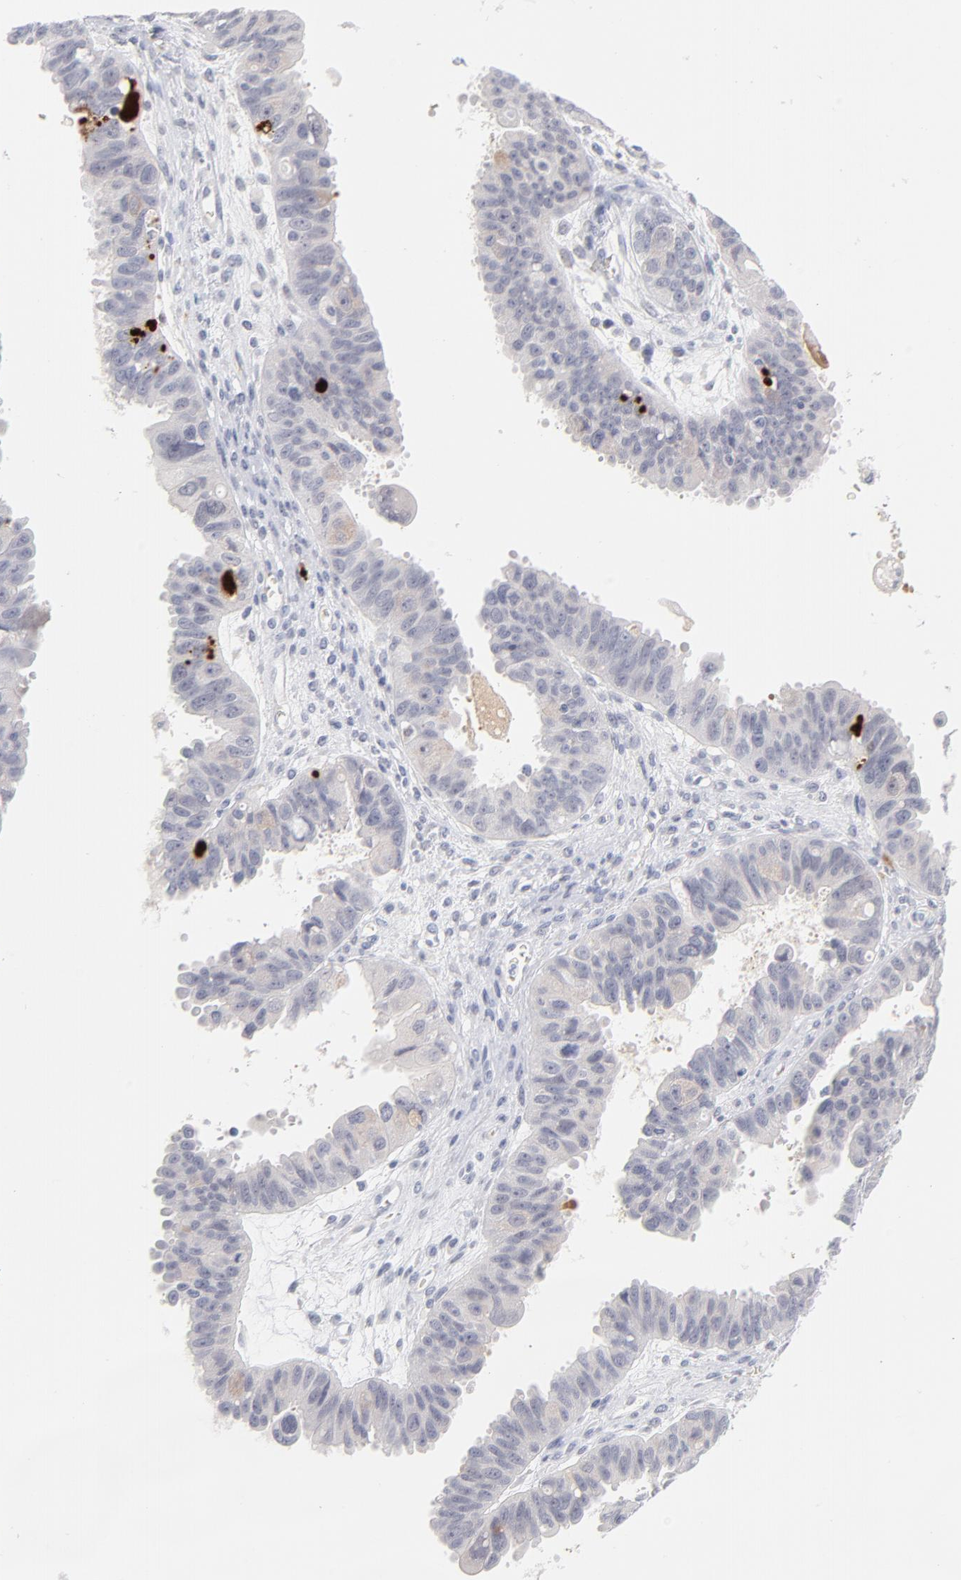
{"staining": {"intensity": "weak", "quantity": "<25%", "location": "cytoplasmic/membranous"}, "tissue": "ovarian cancer", "cell_type": "Tumor cells", "image_type": "cancer", "snomed": [{"axis": "morphology", "description": "Carcinoma, endometroid"}, {"axis": "topography", "description": "Ovary"}], "caption": "Protein analysis of ovarian endometroid carcinoma displays no significant staining in tumor cells. The staining was performed using DAB to visualize the protein expression in brown, while the nuclei were stained in blue with hematoxylin (Magnification: 20x).", "gene": "PARP1", "patient": {"sex": "female", "age": 85}}